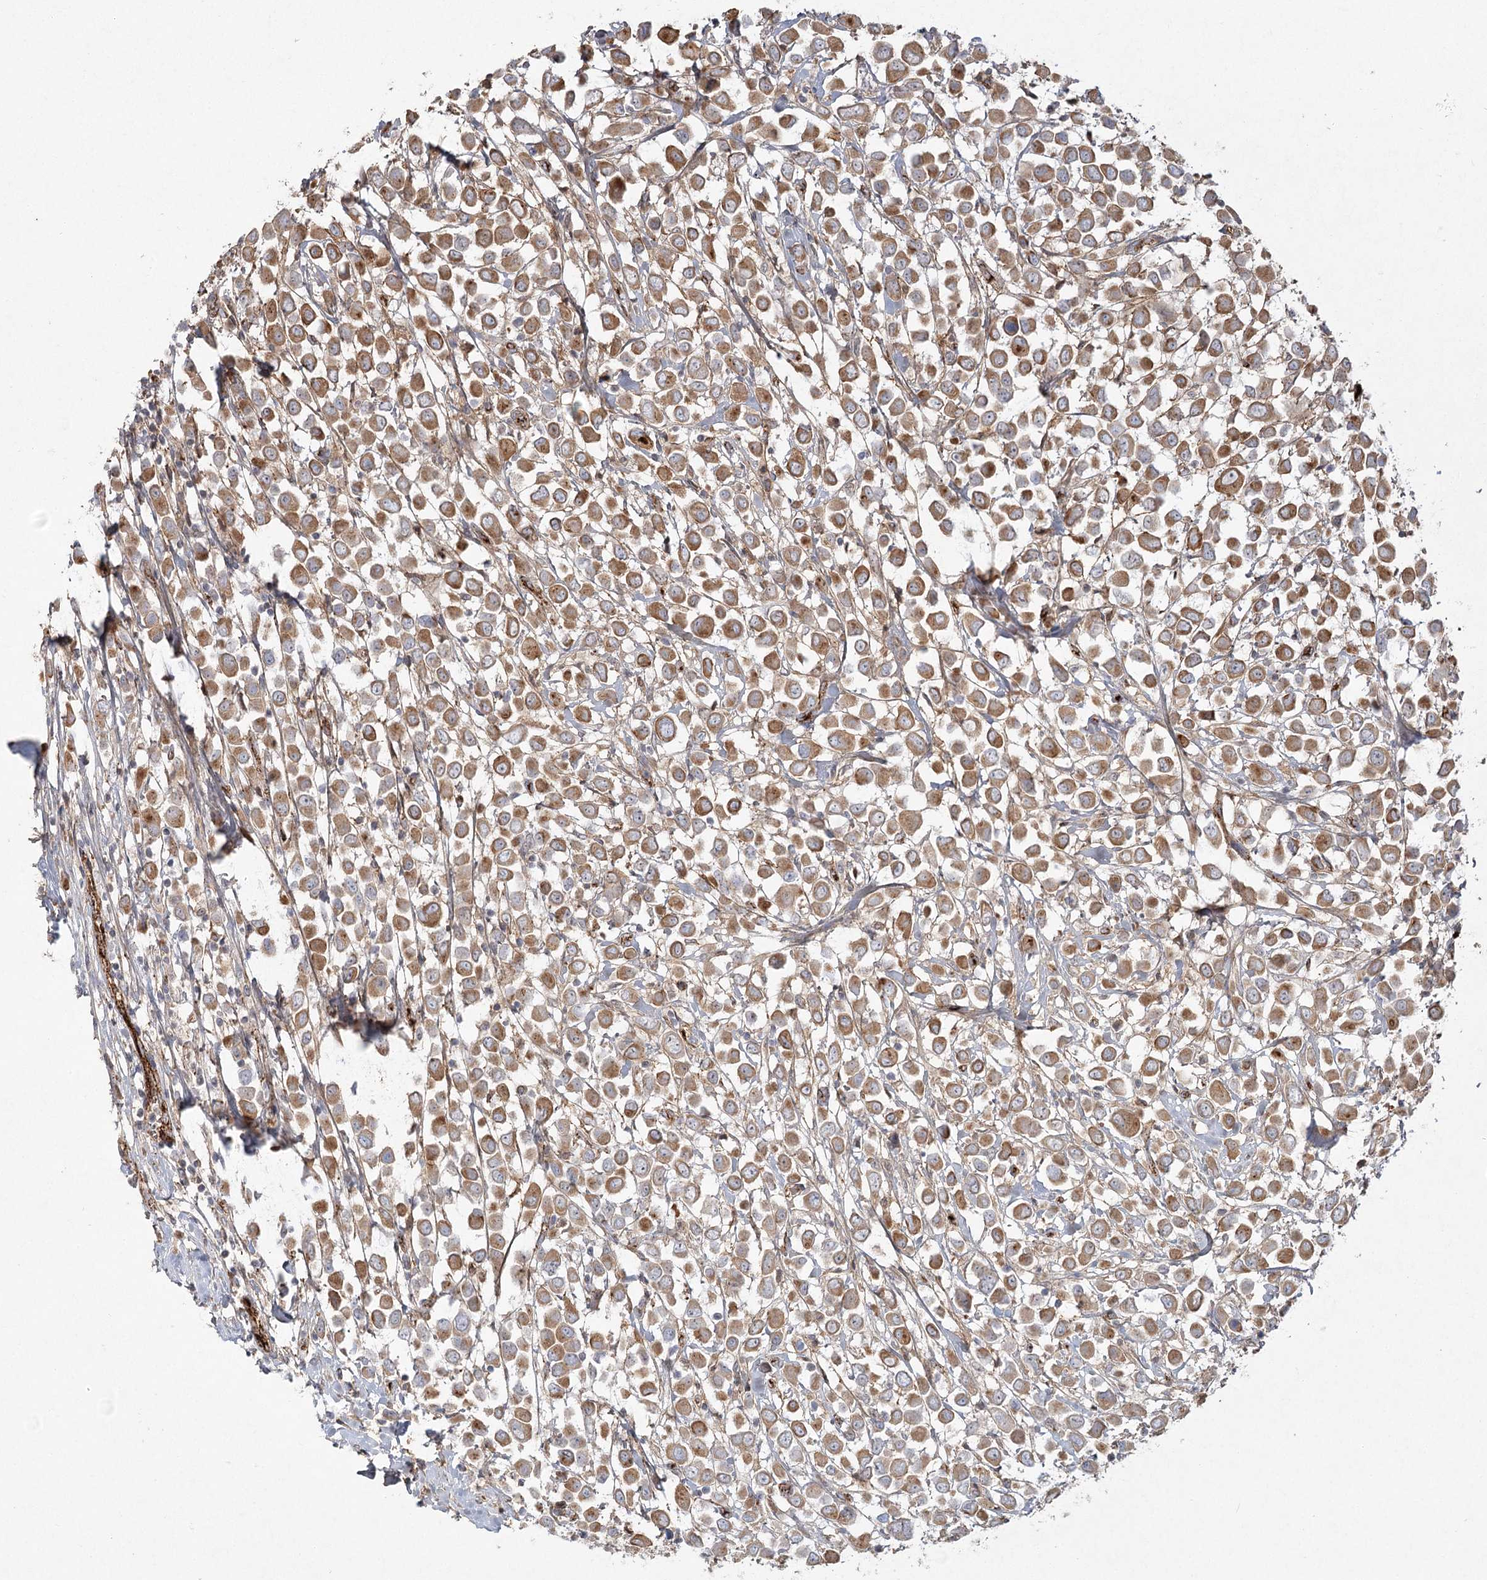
{"staining": {"intensity": "moderate", "quantity": ">75%", "location": "cytoplasmic/membranous"}, "tissue": "breast cancer", "cell_type": "Tumor cells", "image_type": "cancer", "snomed": [{"axis": "morphology", "description": "Duct carcinoma"}, {"axis": "topography", "description": "Breast"}], "caption": "A micrograph of breast cancer stained for a protein exhibits moderate cytoplasmic/membranous brown staining in tumor cells.", "gene": "KBTBD4", "patient": {"sex": "female", "age": 61}}